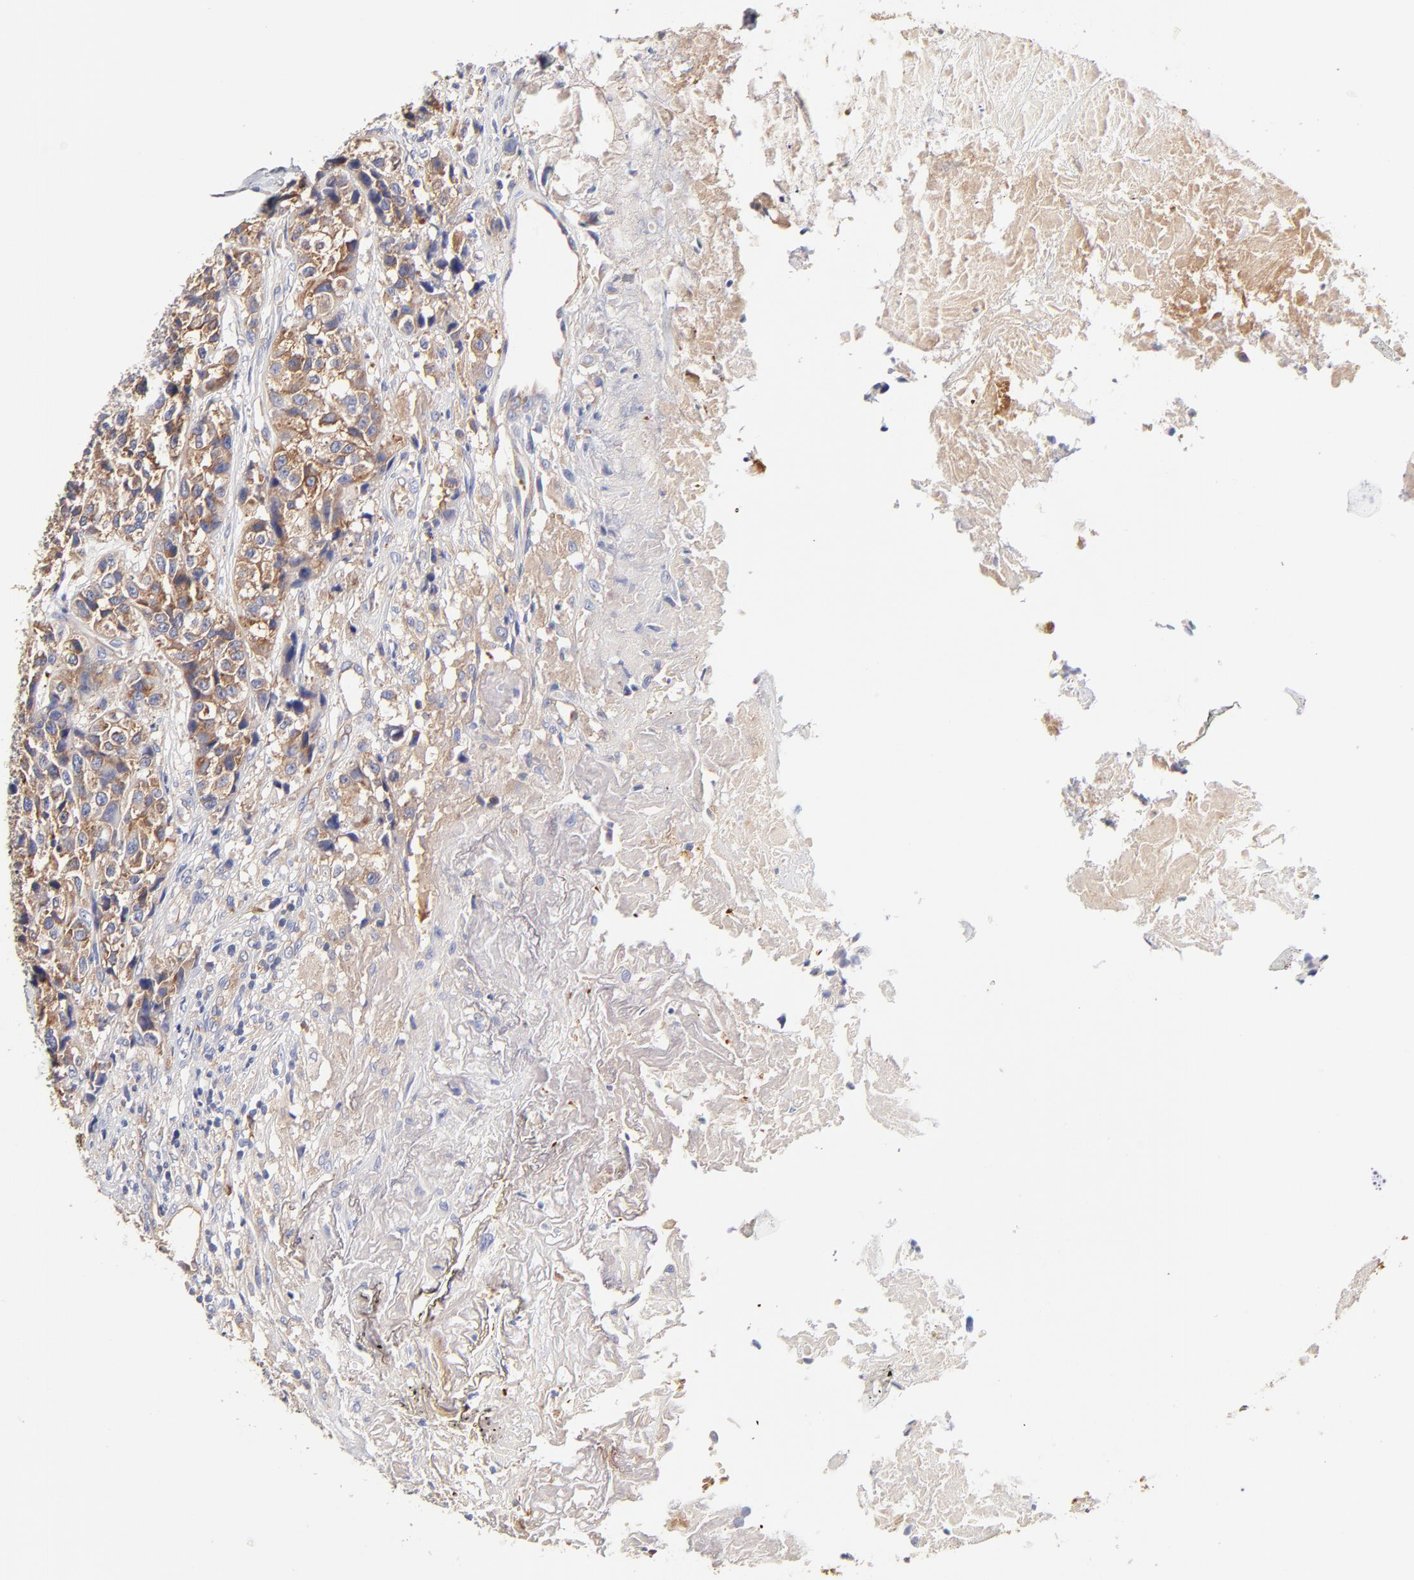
{"staining": {"intensity": "moderate", "quantity": "25%-75%", "location": "cytoplasmic/membranous"}, "tissue": "urothelial cancer", "cell_type": "Tumor cells", "image_type": "cancer", "snomed": [{"axis": "morphology", "description": "Urothelial carcinoma, High grade"}, {"axis": "topography", "description": "Urinary bladder"}], "caption": "Moderate cytoplasmic/membranous staining for a protein is present in about 25%-75% of tumor cells of urothelial cancer using IHC.", "gene": "CD2AP", "patient": {"sex": "female", "age": 81}}